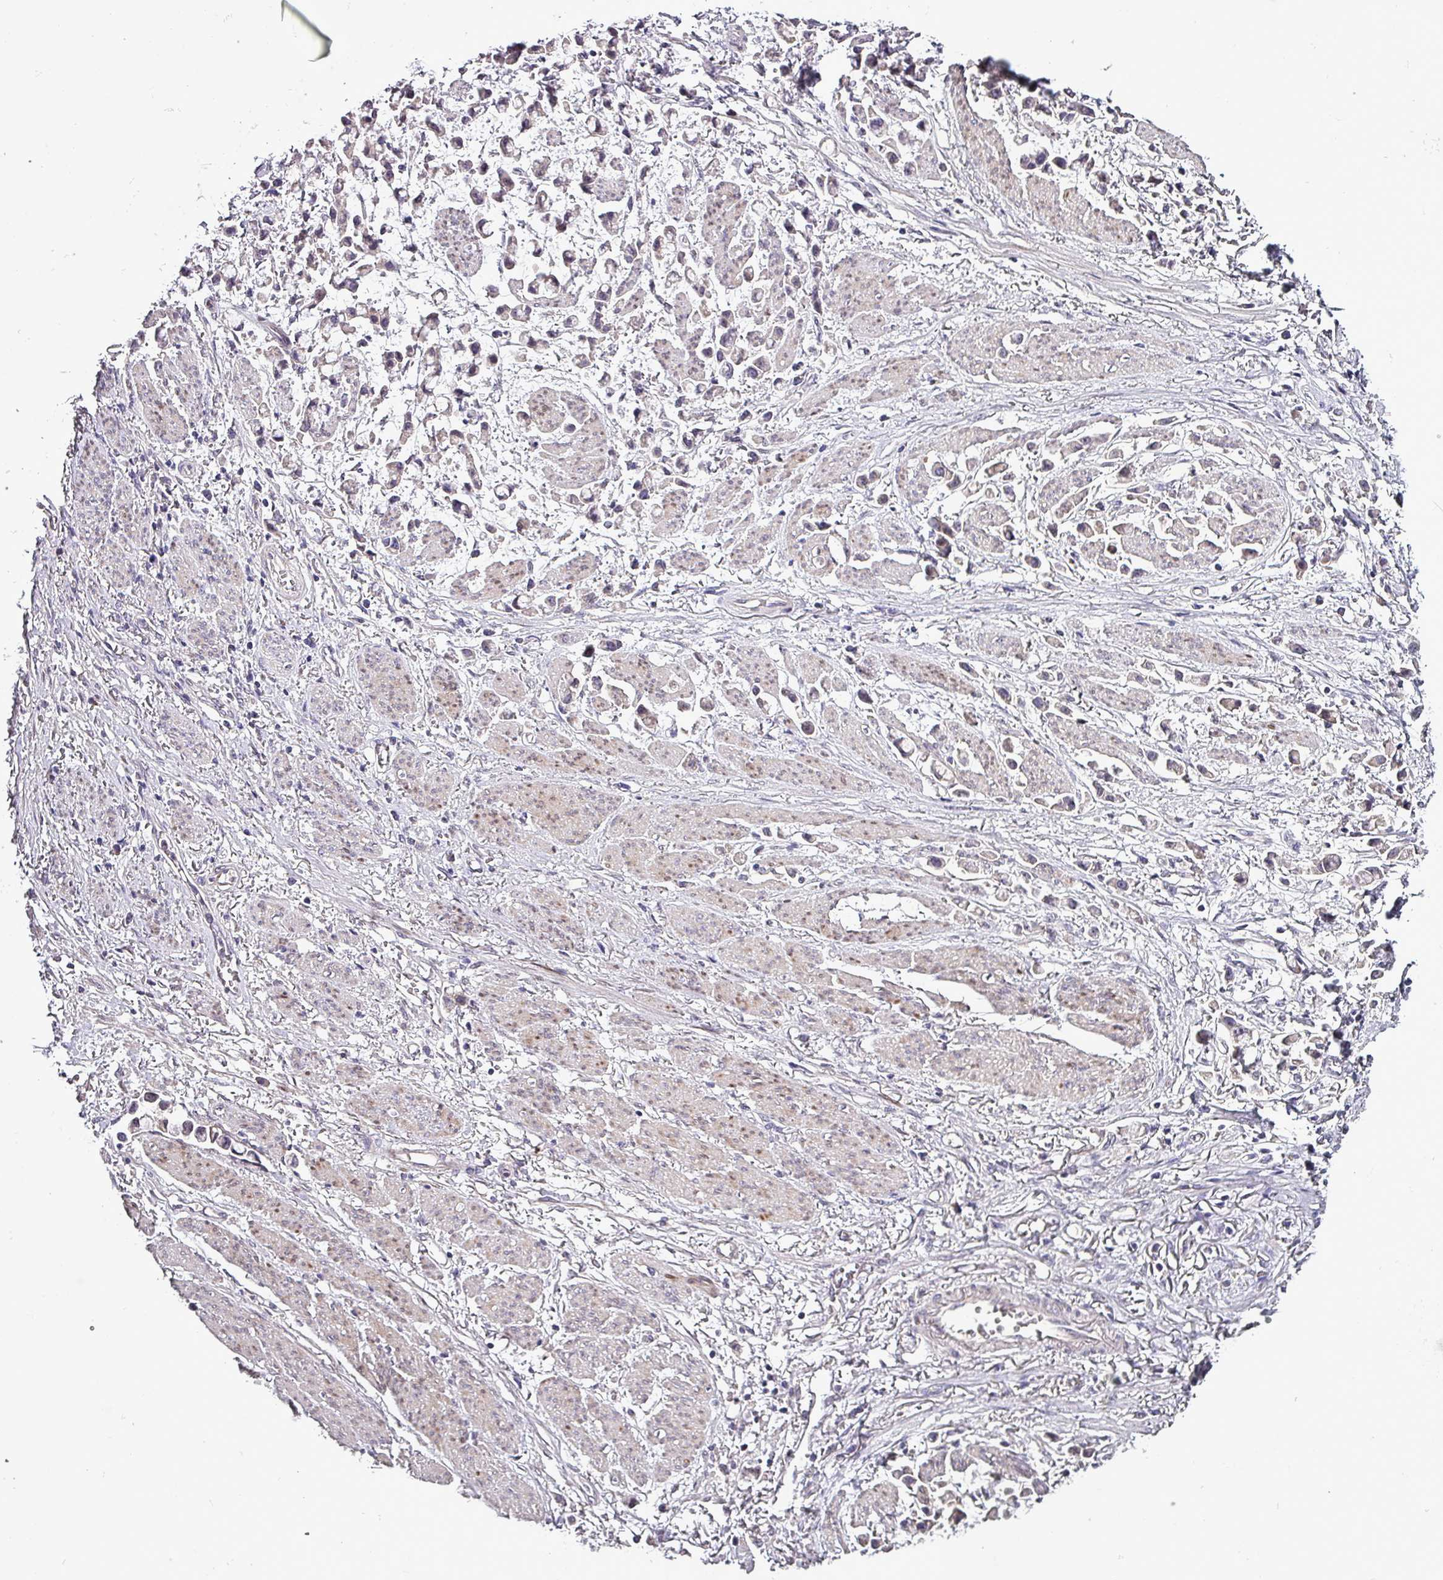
{"staining": {"intensity": "negative", "quantity": "none", "location": "none"}, "tissue": "stomach cancer", "cell_type": "Tumor cells", "image_type": "cancer", "snomed": [{"axis": "morphology", "description": "Adenocarcinoma, NOS"}, {"axis": "topography", "description": "Stomach"}], "caption": "Photomicrograph shows no significant protein staining in tumor cells of stomach cancer.", "gene": "GRAPL", "patient": {"sex": "female", "age": 81}}